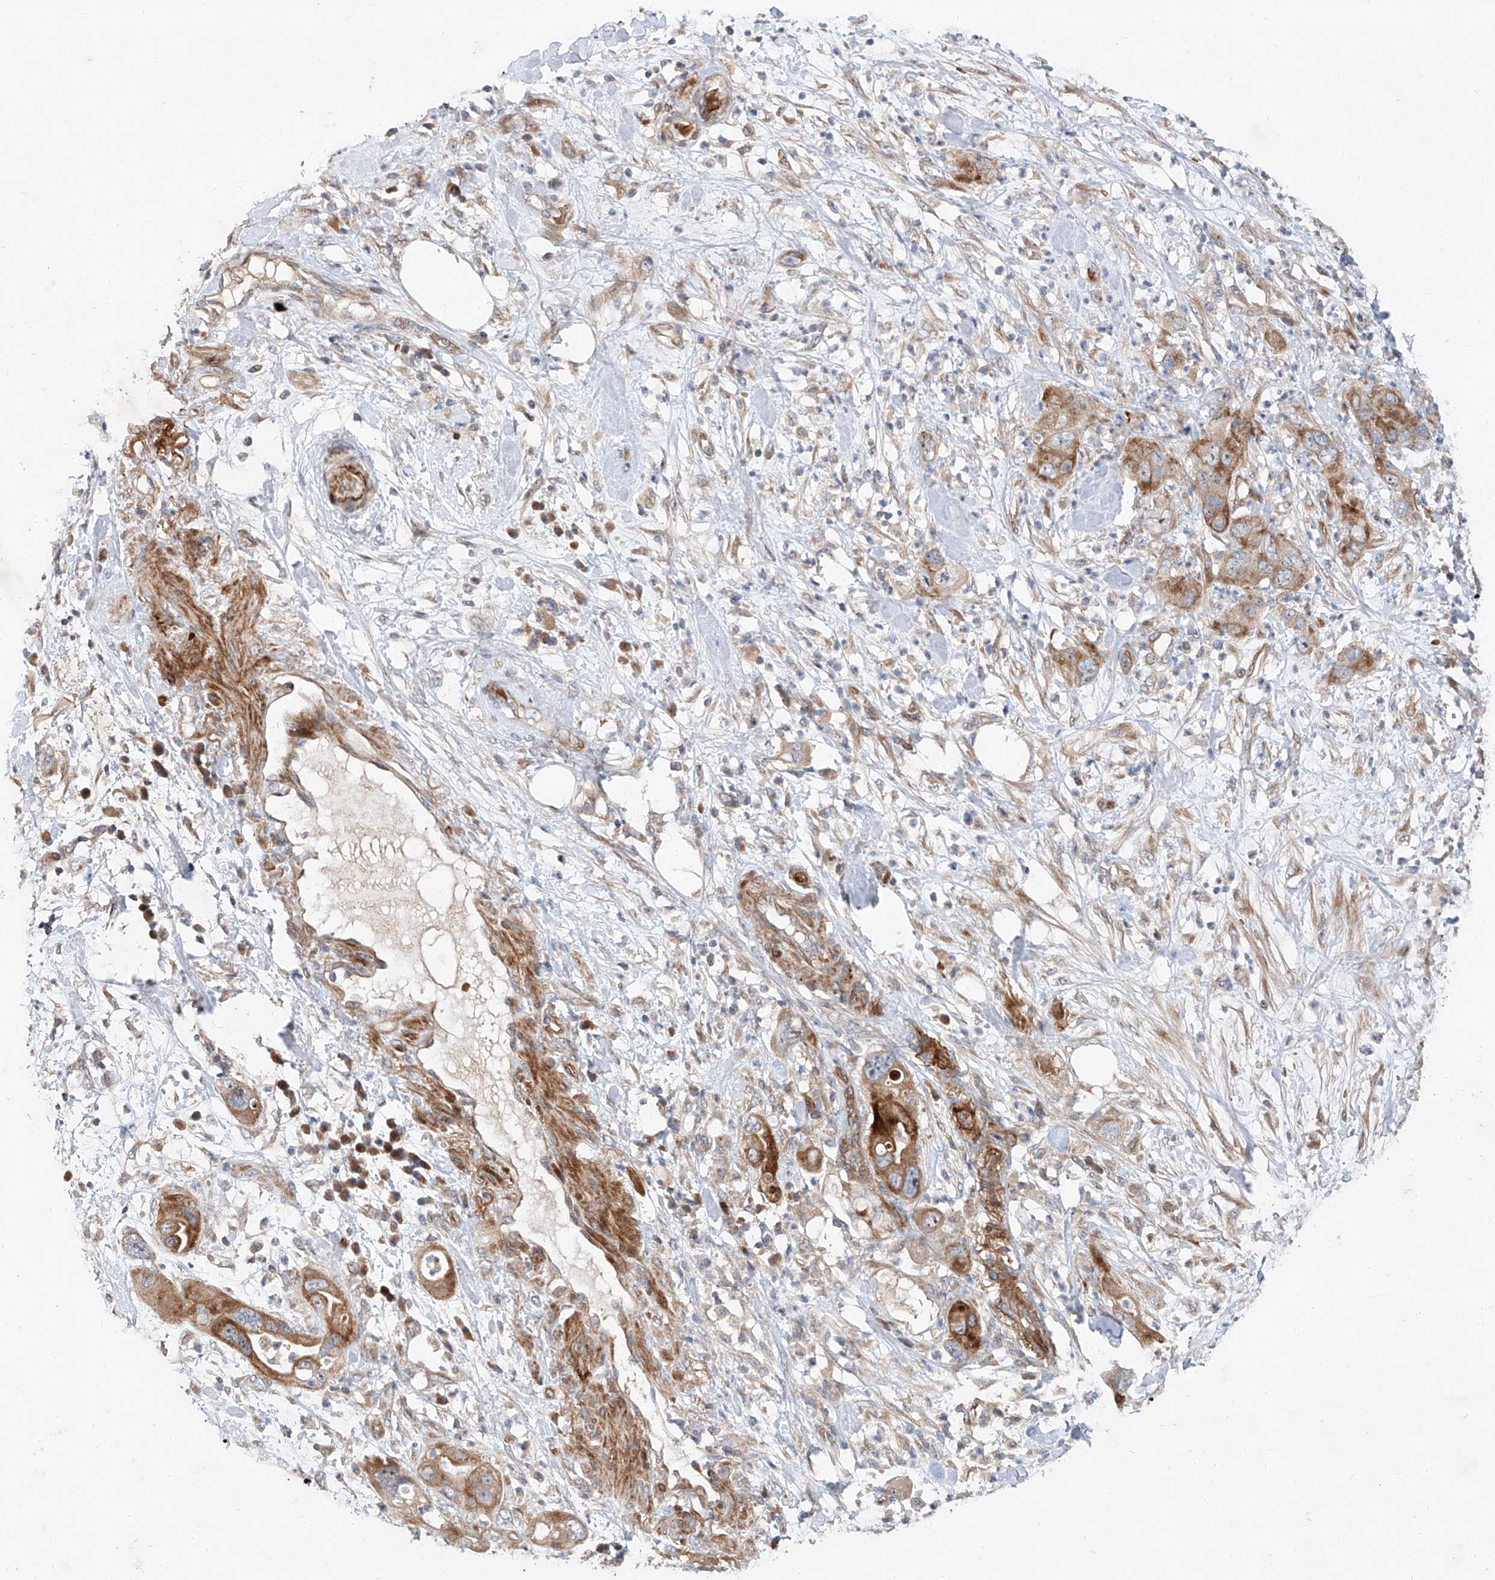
{"staining": {"intensity": "moderate", "quantity": ">75%", "location": "cytoplasmic/membranous"}, "tissue": "pancreatic cancer", "cell_type": "Tumor cells", "image_type": "cancer", "snomed": [{"axis": "morphology", "description": "Adenocarcinoma, NOS"}, {"axis": "topography", "description": "Pancreas"}], "caption": "The immunohistochemical stain labels moderate cytoplasmic/membranous staining in tumor cells of adenocarcinoma (pancreatic) tissue.", "gene": "USF3", "patient": {"sex": "female", "age": 71}}